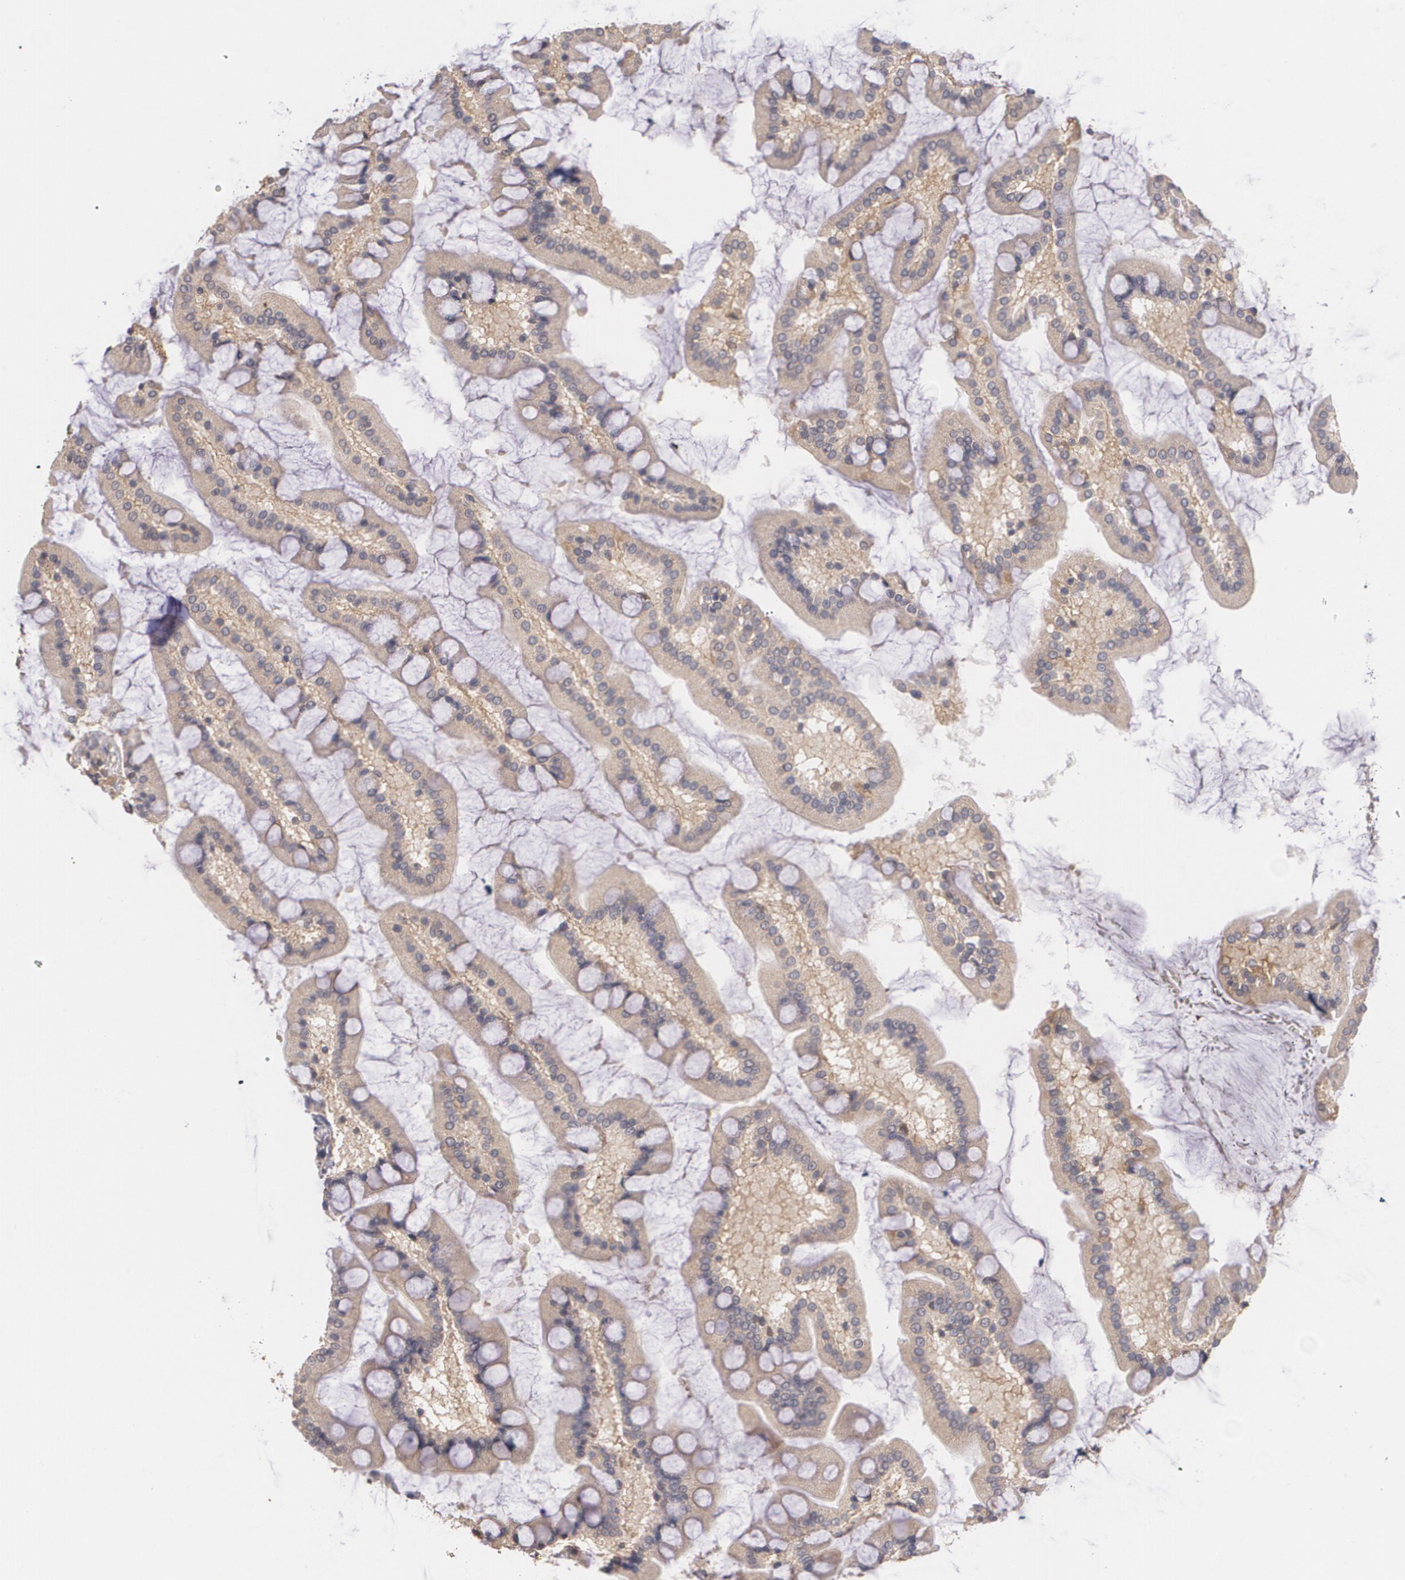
{"staining": {"intensity": "moderate", "quantity": ">75%", "location": "cytoplasmic/membranous"}, "tissue": "small intestine", "cell_type": "Glandular cells", "image_type": "normal", "snomed": [{"axis": "morphology", "description": "Normal tissue, NOS"}, {"axis": "topography", "description": "Small intestine"}], "caption": "A high-resolution image shows IHC staining of unremarkable small intestine, which reveals moderate cytoplasmic/membranous staining in approximately >75% of glandular cells.", "gene": "IFNGR2", "patient": {"sex": "male", "age": 41}}